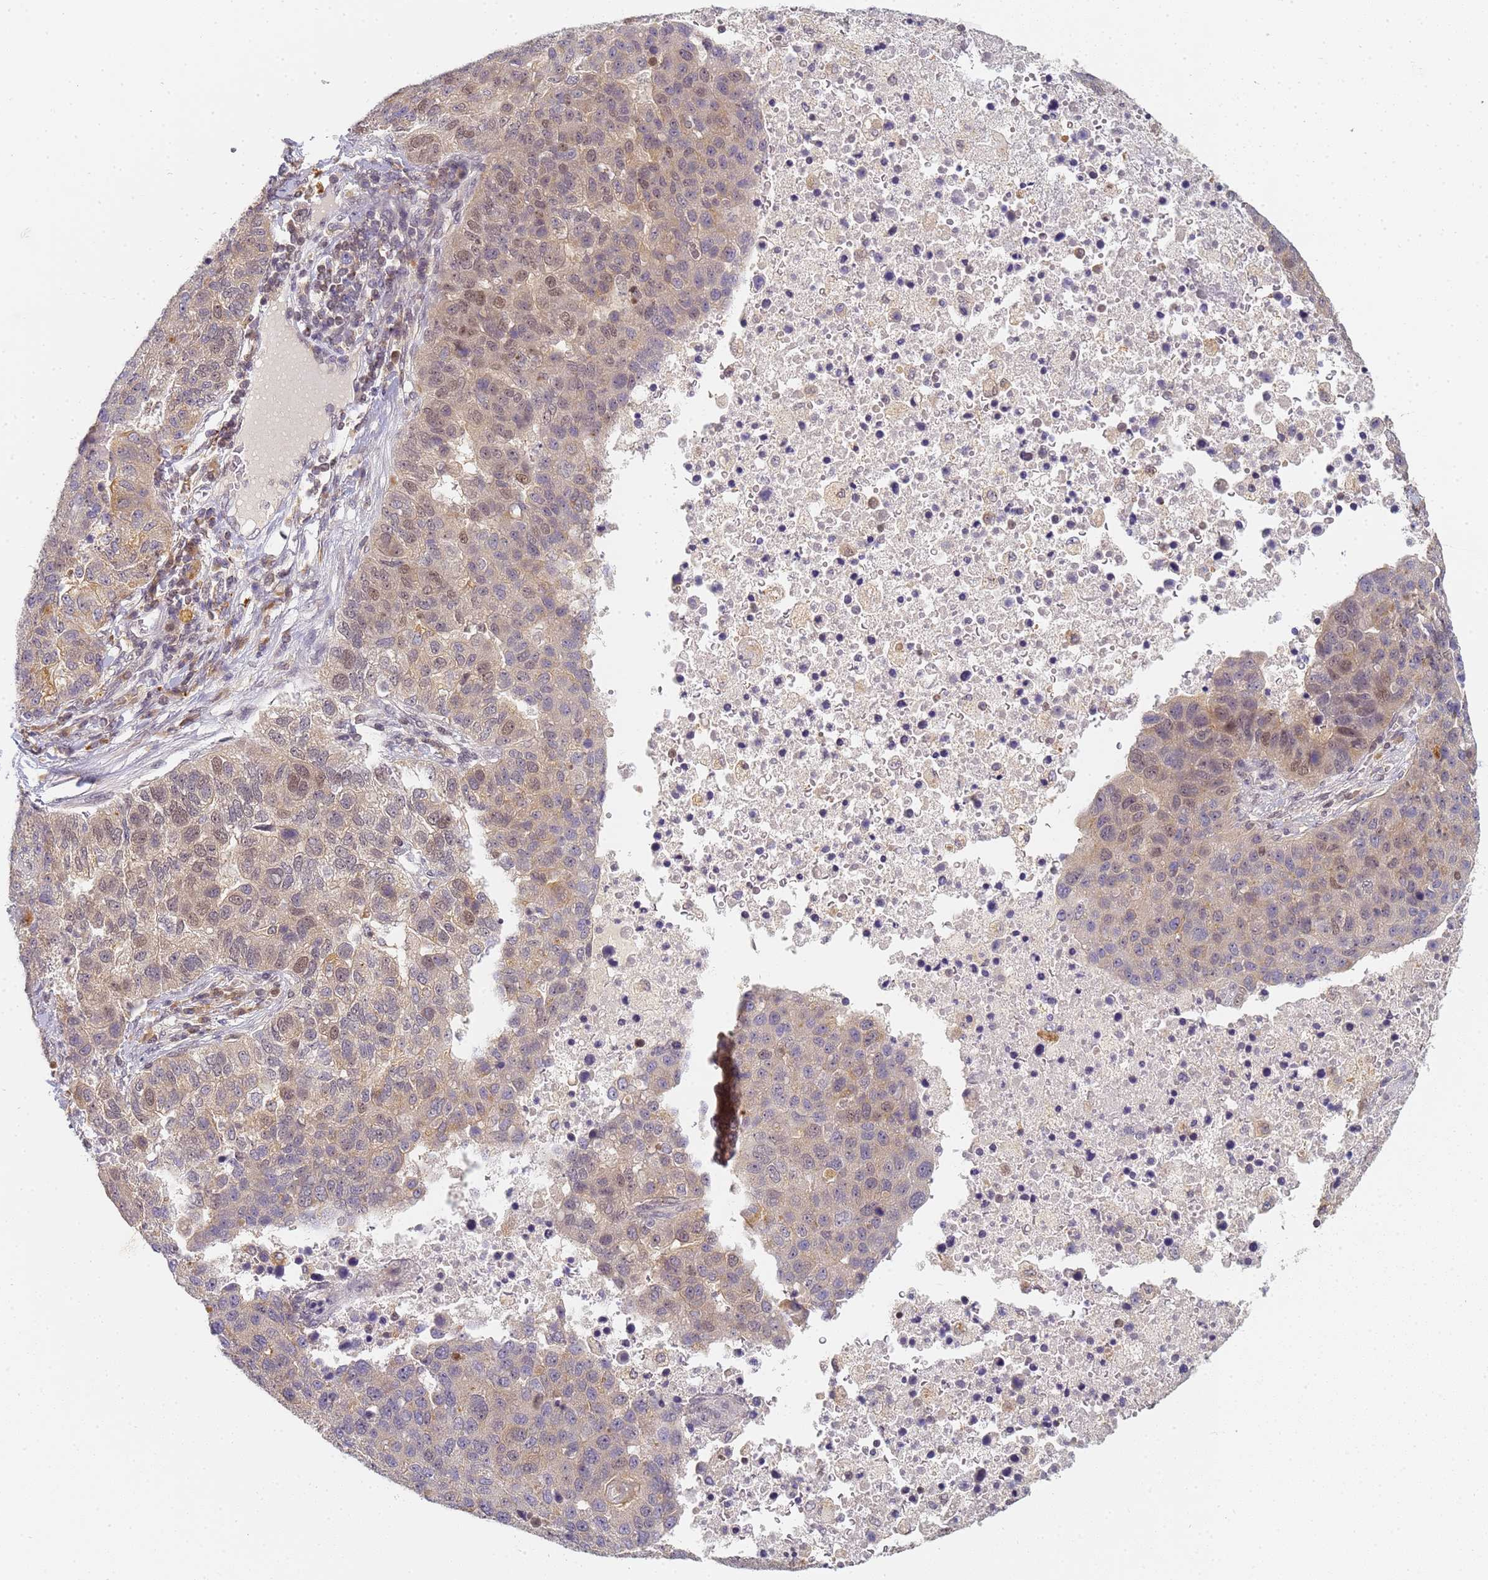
{"staining": {"intensity": "moderate", "quantity": "<25%", "location": "nuclear"}, "tissue": "pancreatic cancer", "cell_type": "Tumor cells", "image_type": "cancer", "snomed": [{"axis": "morphology", "description": "Adenocarcinoma, NOS"}, {"axis": "topography", "description": "Pancreas"}], "caption": "A brown stain highlights moderate nuclear staining of a protein in pancreatic cancer (adenocarcinoma) tumor cells.", "gene": "HMCES", "patient": {"sex": "female", "age": 61}}